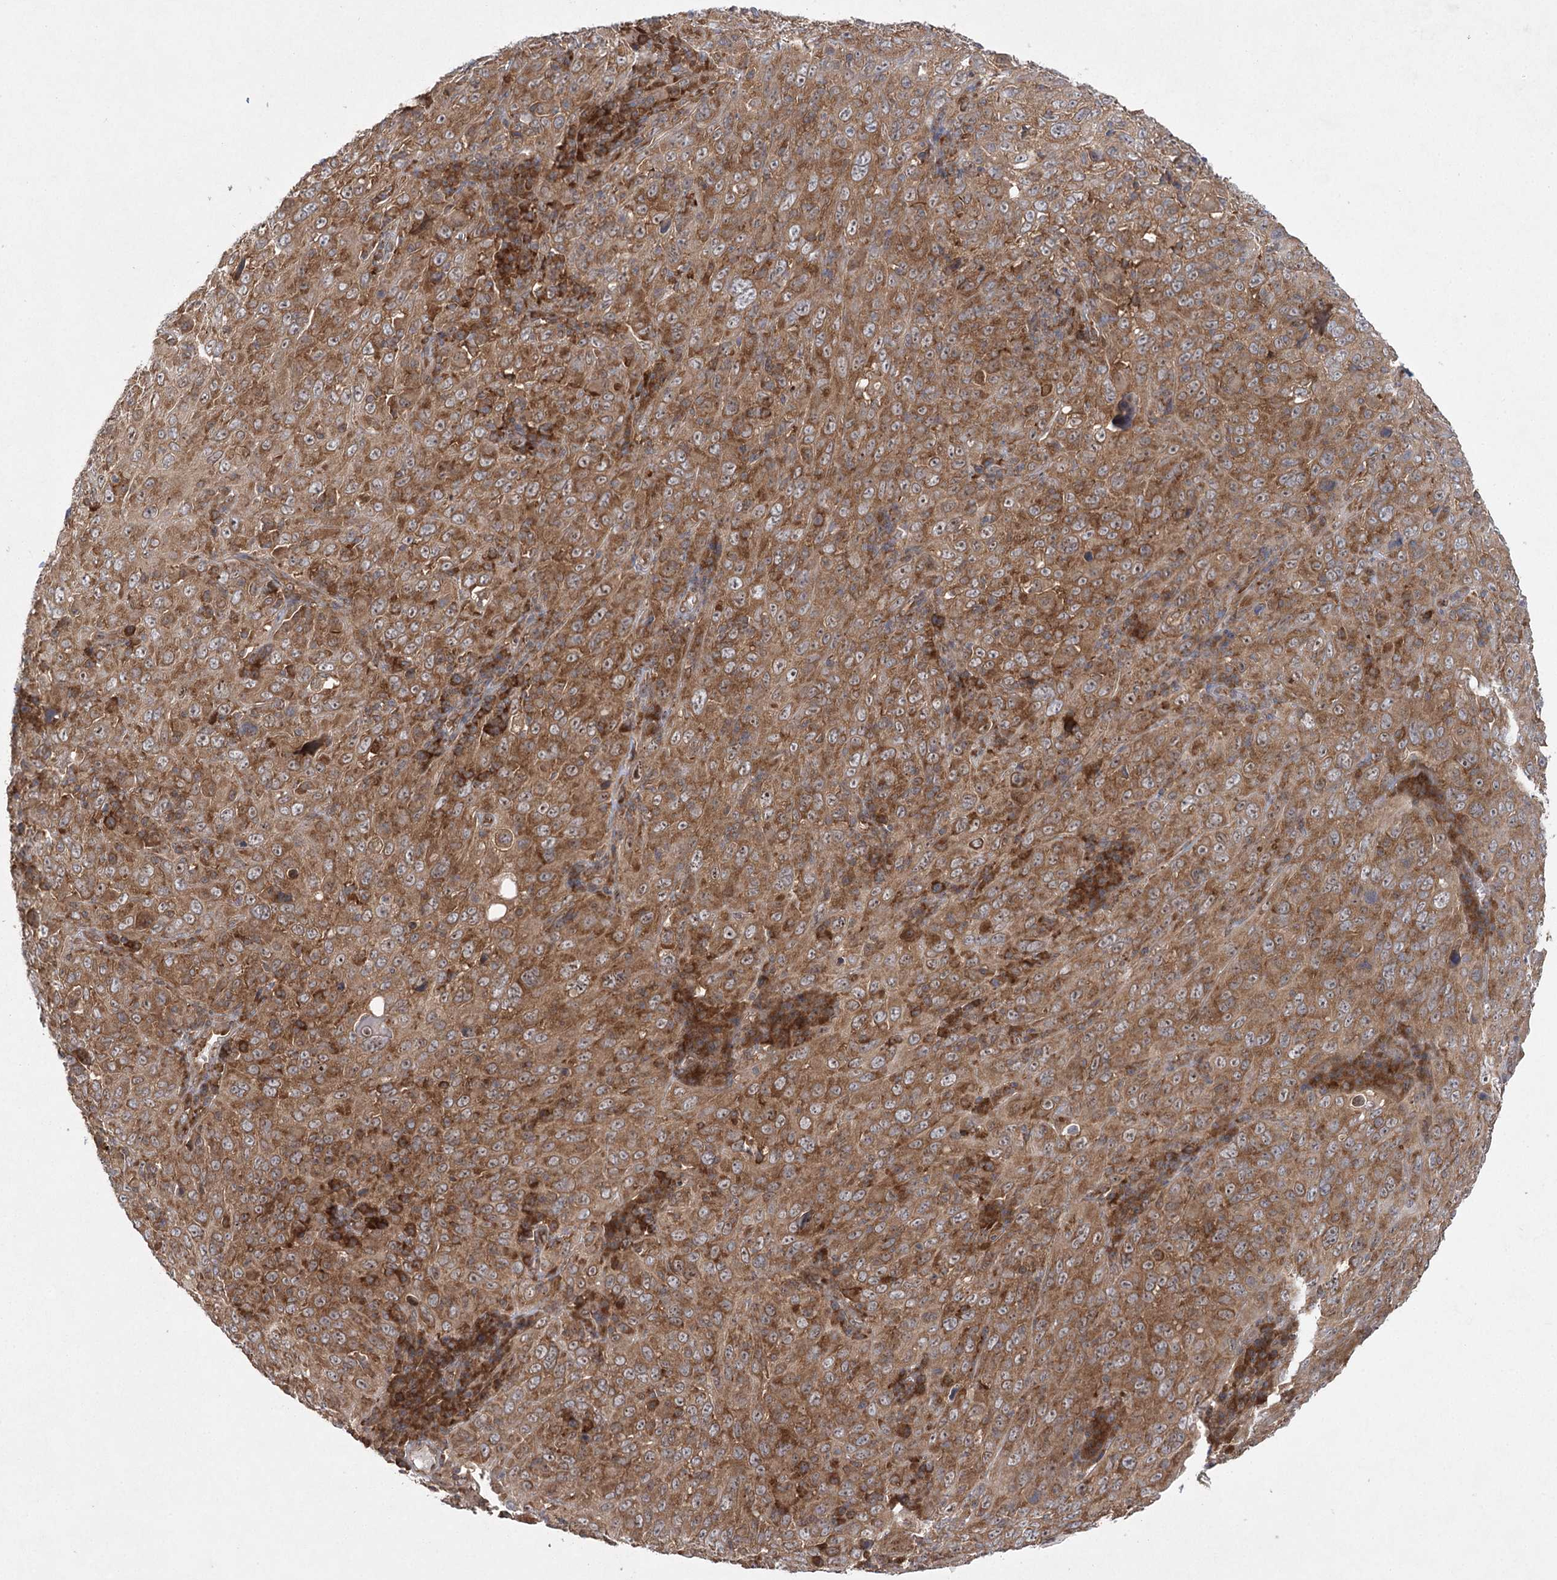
{"staining": {"intensity": "moderate", "quantity": ">75%", "location": "cytoplasmic/membranous"}, "tissue": "cervical cancer", "cell_type": "Tumor cells", "image_type": "cancer", "snomed": [{"axis": "morphology", "description": "Squamous cell carcinoma, NOS"}, {"axis": "topography", "description": "Cervix"}], "caption": "Cervical cancer (squamous cell carcinoma) stained with a brown dye shows moderate cytoplasmic/membranous positive expression in about >75% of tumor cells.", "gene": "EIF3A", "patient": {"sex": "female", "age": 46}}